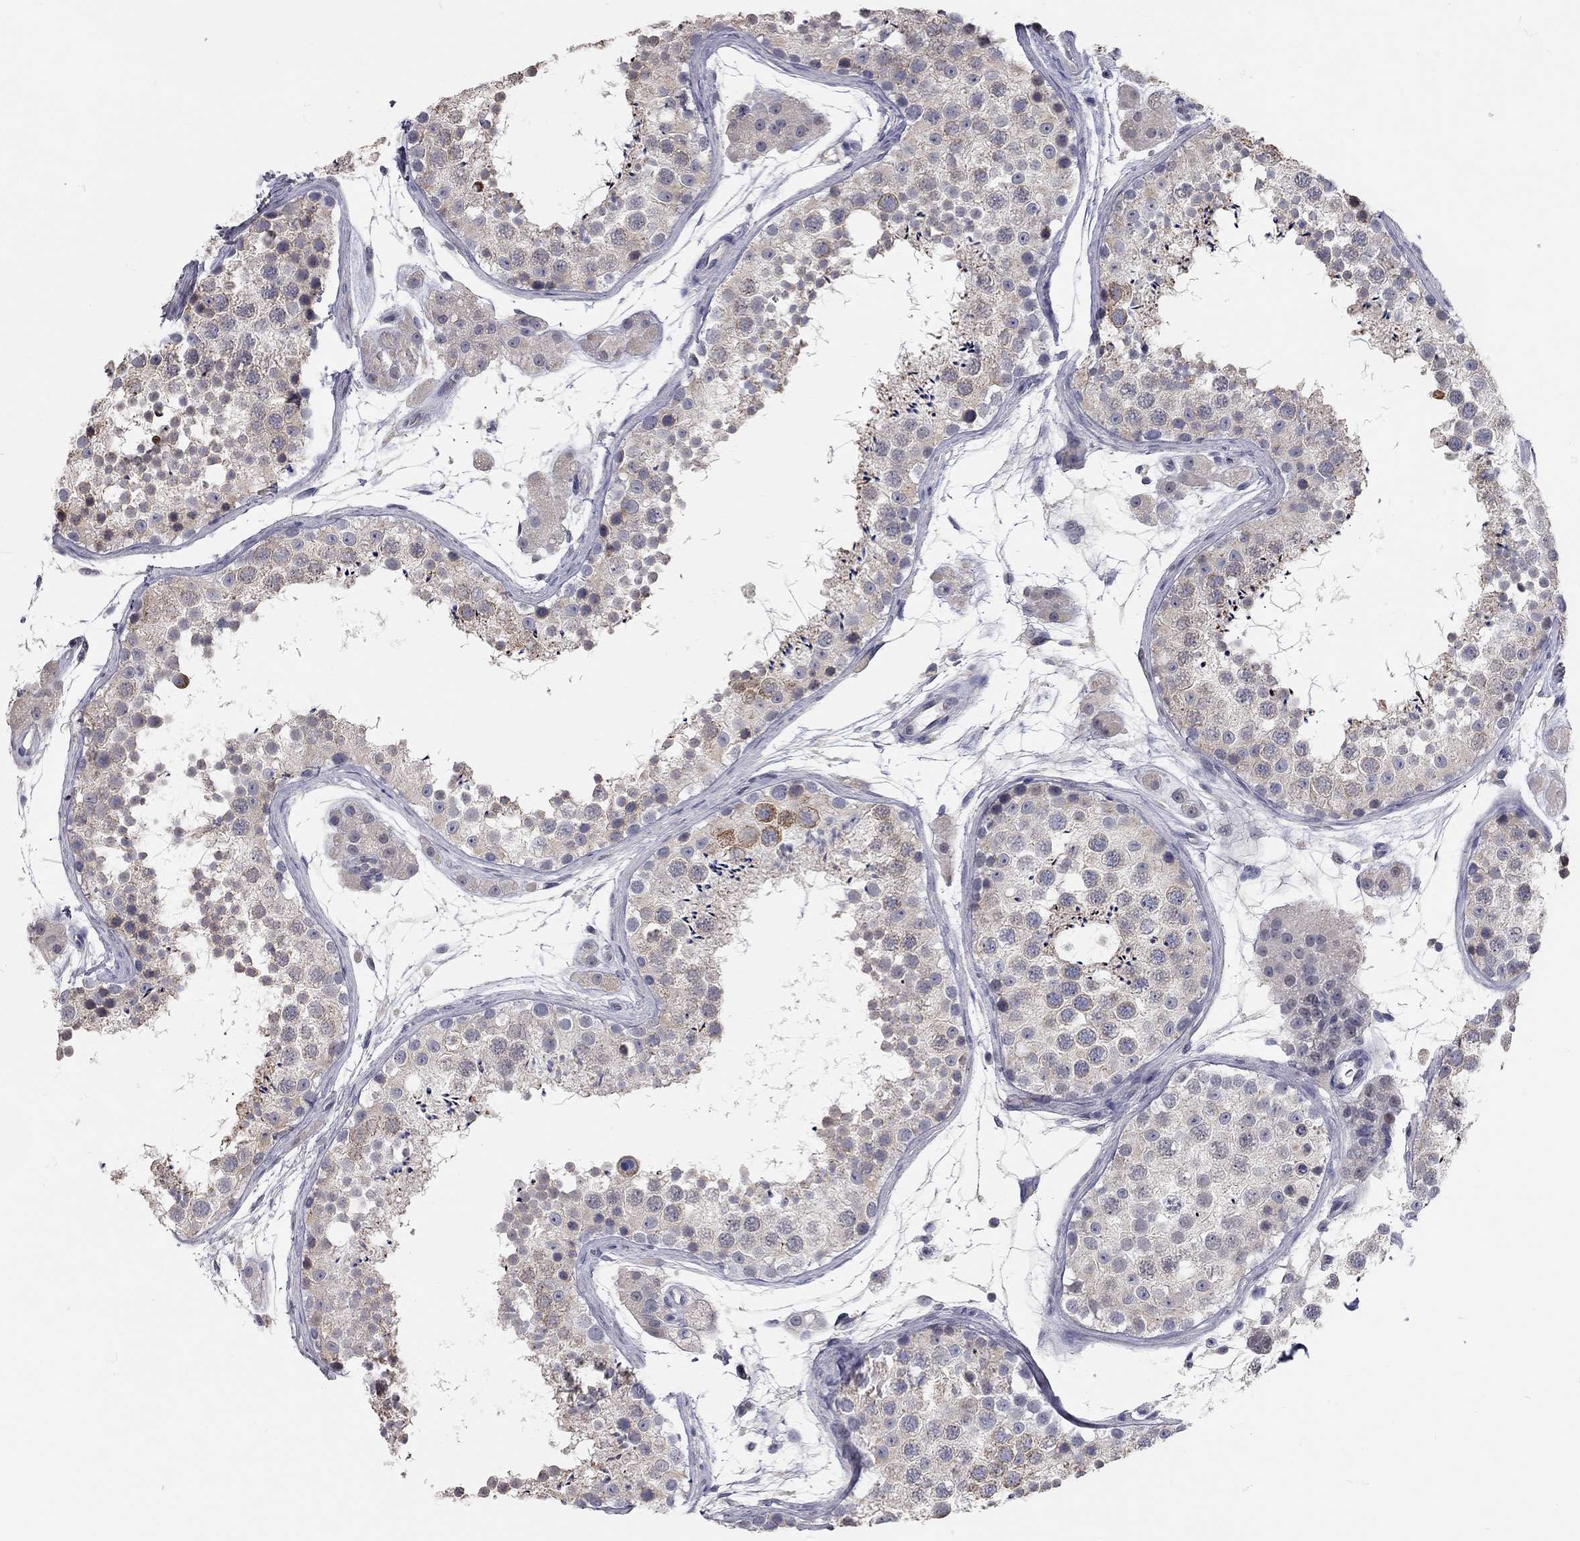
{"staining": {"intensity": "moderate", "quantity": "<25%", "location": "cytoplasmic/membranous"}, "tissue": "testis", "cell_type": "Cells in seminiferous ducts", "image_type": "normal", "snomed": [{"axis": "morphology", "description": "Normal tissue, NOS"}, {"axis": "topography", "description": "Testis"}], "caption": "Moderate cytoplasmic/membranous expression for a protein is seen in about <25% of cells in seminiferous ducts of benign testis using immunohistochemistry.", "gene": "XAGE2", "patient": {"sex": "male", "age": 41}}